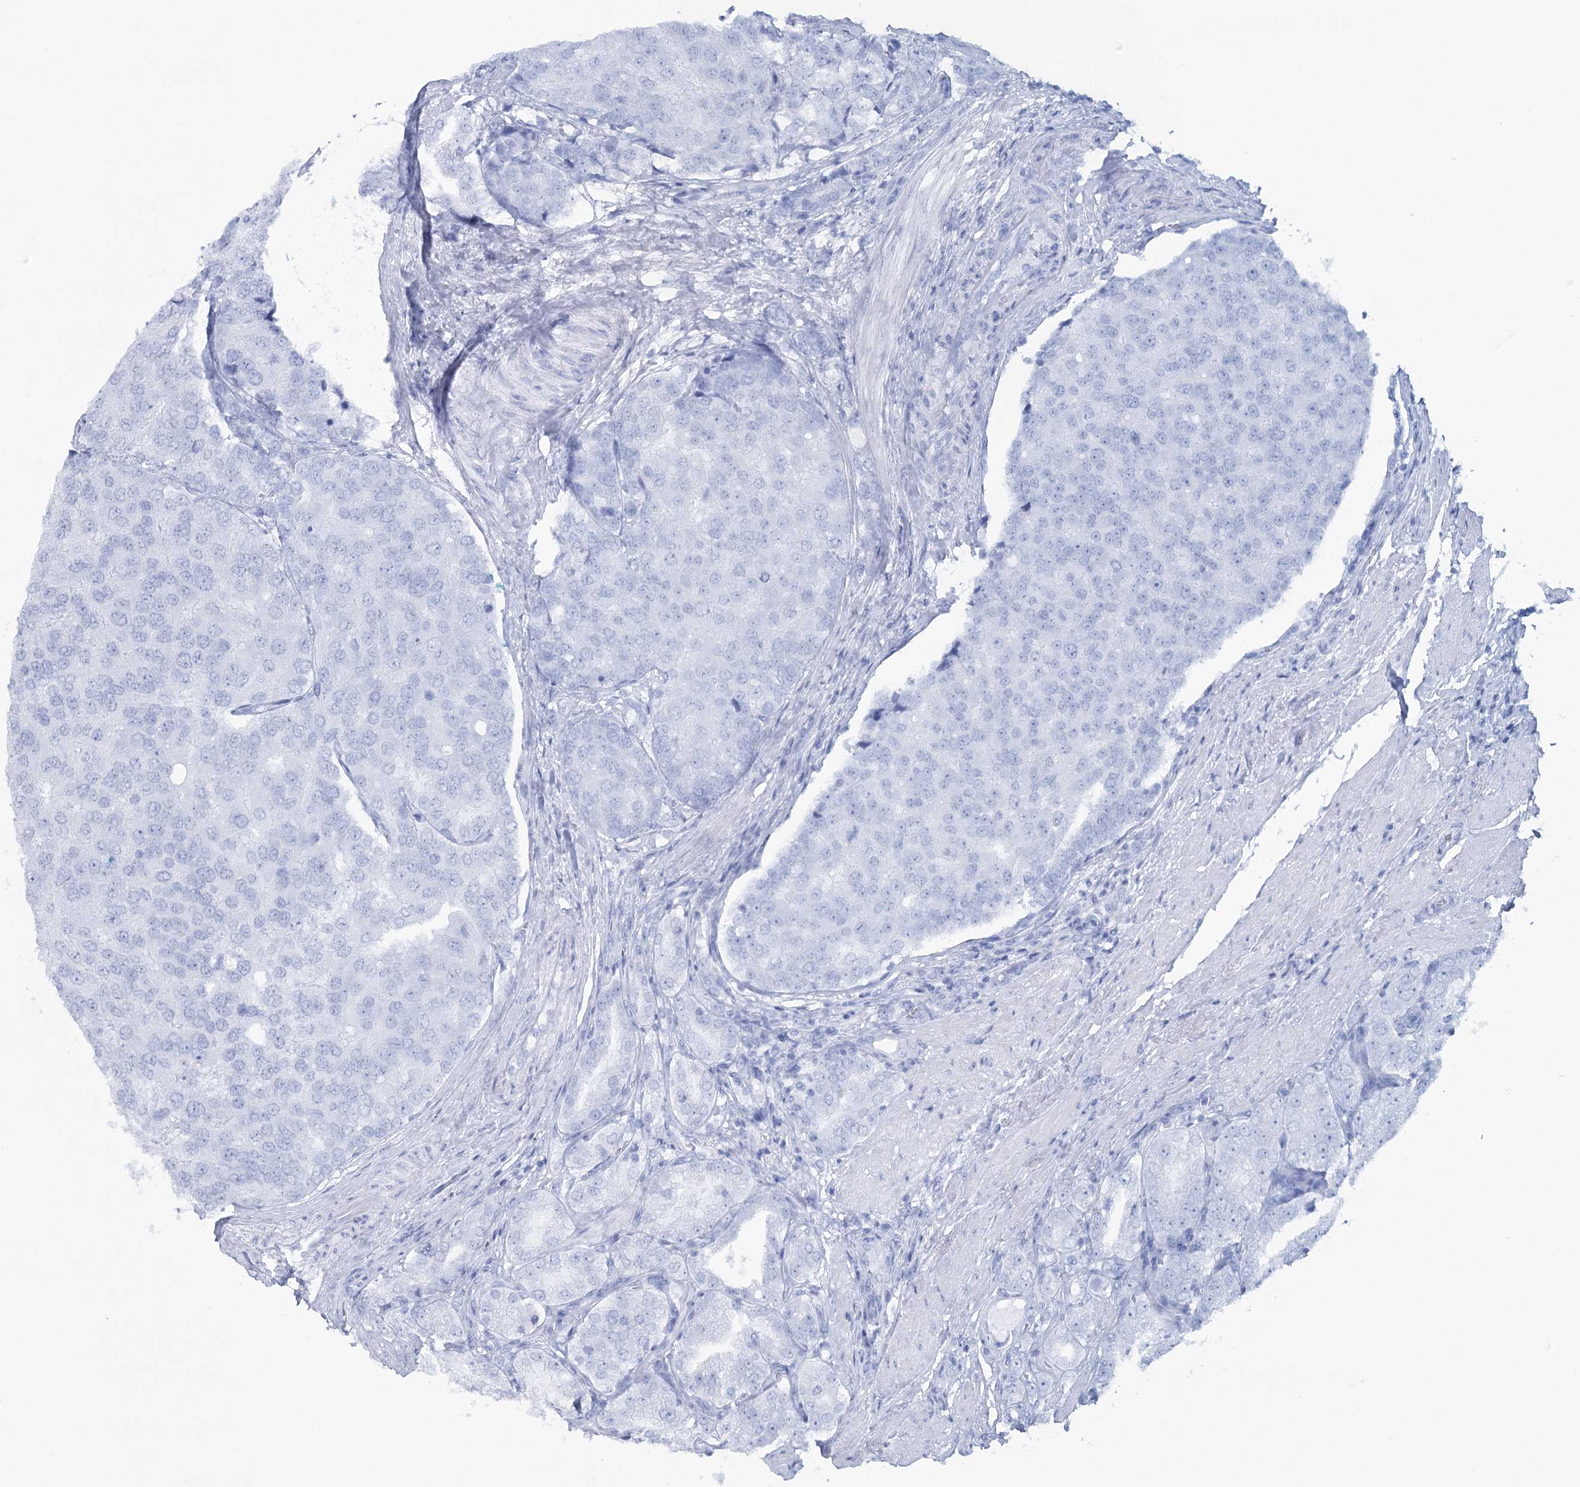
{"staining": {"intensity": "negative", "quantity": "none", "location": "none"}, "tissue": "prostate cancer", "cell_type": "Tumor cells", "image_type": "cancer", "snomed": [{"axis": "morphology", "description": "Adenocarcinoma, High grade"}, {"axis": "topography", "description": "Prostate"}], "caption": "There is no significant expression in tumor cells of prostate adenocarcinoma (high-grade).", "gene": "CCDC88A", "patient": {"sex": "male", "age": 50}}